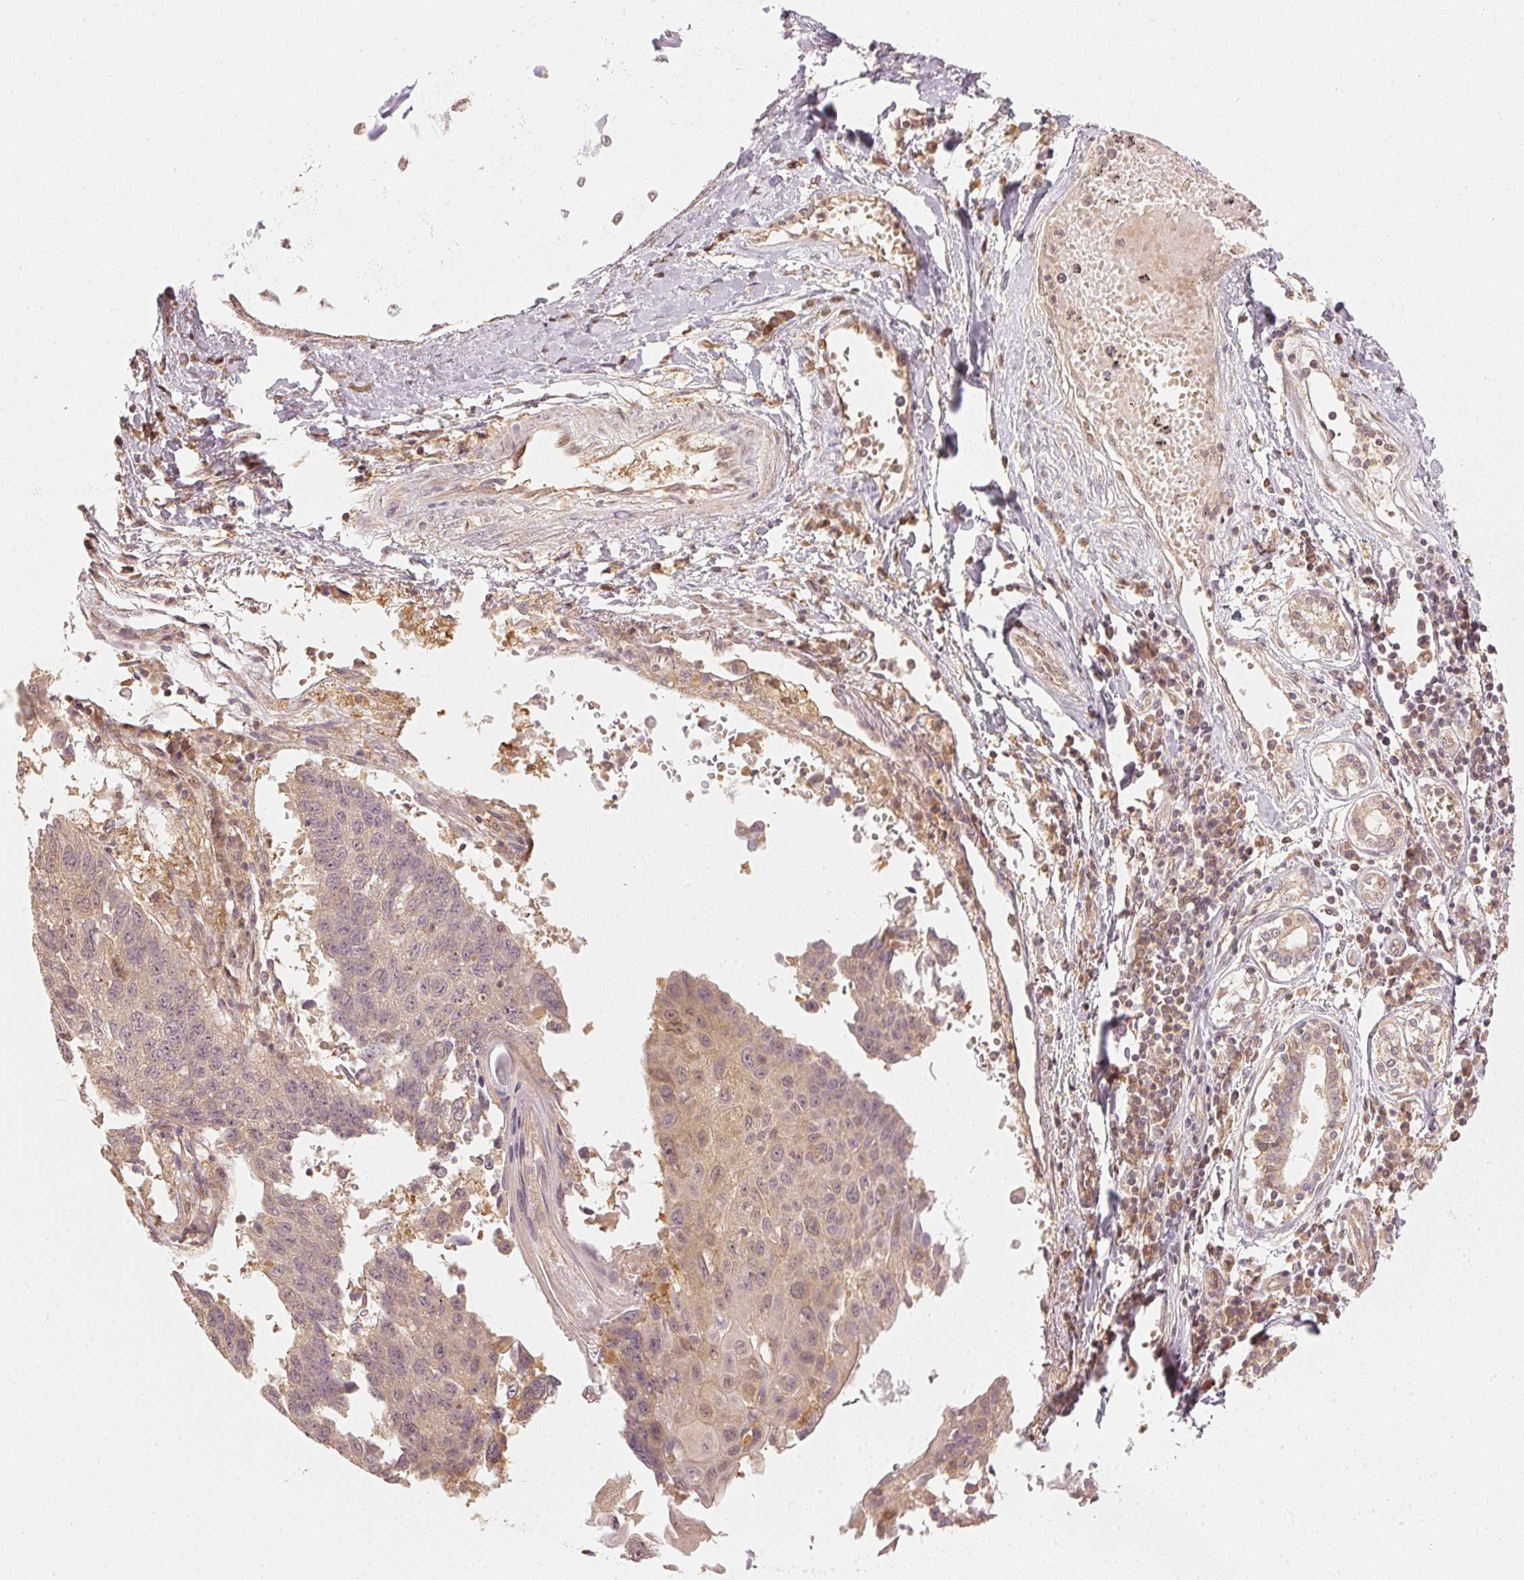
{"staining": {"intensity": "weak", "quantity": "<25%", "location": "nuclear"}, "tissue": "lung cancer", "cell_type": "Tumor cells", "image_type": "cancer", "snomed": [{"axis": "morphology", "description": "Squamous cell carcinoma, NOS"}, {"axis": "topography", "description": "Lung"}], "caption": "Tumor cells show no significant protein expression in lung squamous cell carcinoma. (Stains: DAB (3,3'-diaminobenzidine) immunohistochemistry with hematoxylin counter stain, Microscopy: brightfield microscopy at high magnification).", "gene": "UBE2L3", "patient": {"sex": "male", "age": 73}}